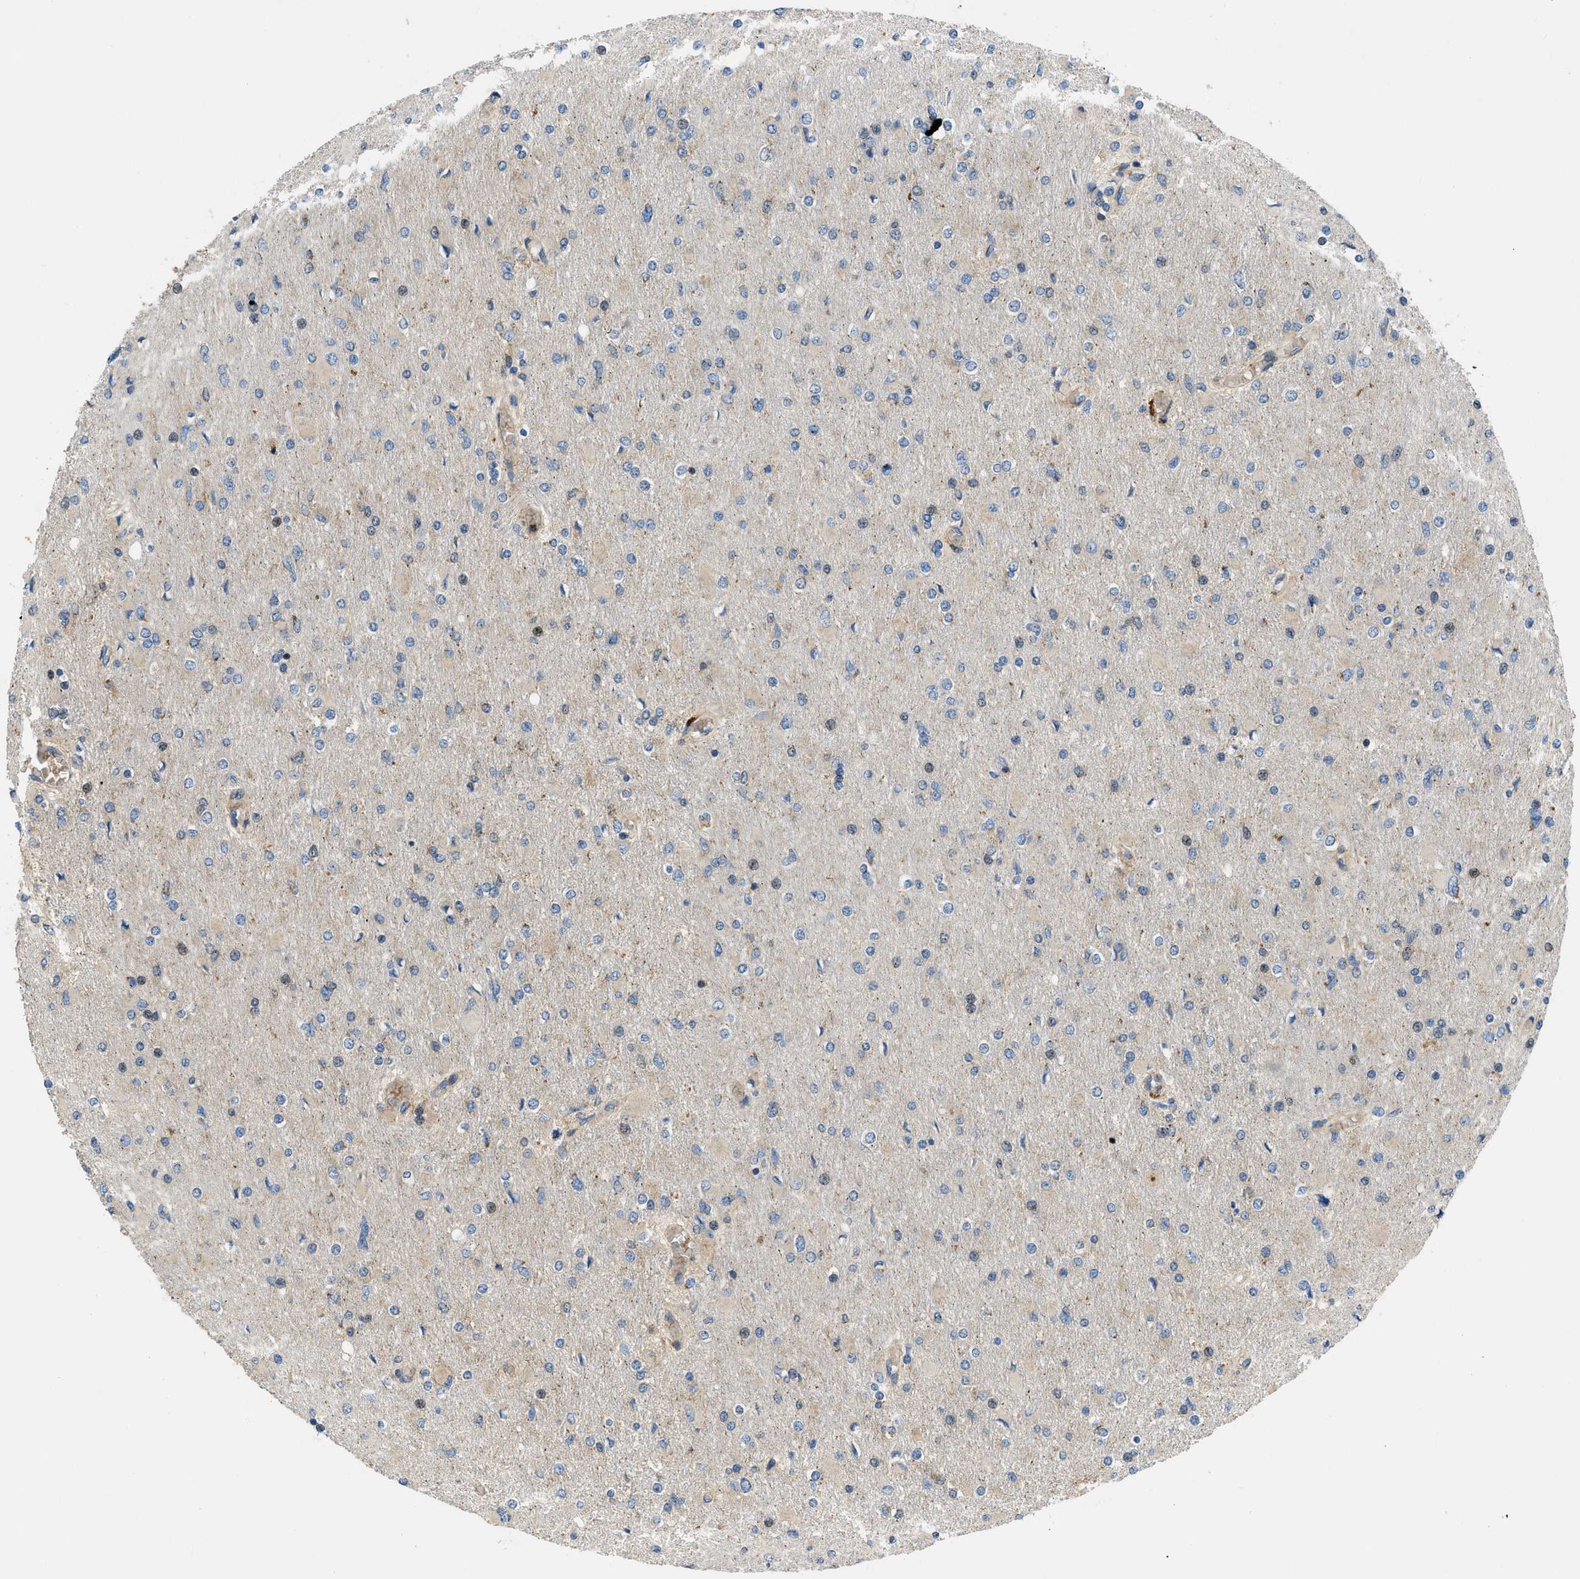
{"staining": {"intensity": "negative", "quantity": "none", "location": "none"}, "tissue": "glioma", "cell_type": "Tumor cells", "image_type": "cancer", "snomed": [{"axis": "morphology", "description": "Glioma, malignant, High grade"}, {"axis": "topography", "description": "Cerebral cortex"}], "caption": "Immunohistochemistry (IHC) of human glioma exhibits no expression in tumor cells.", "gene": "DHODH", "patient": {"sex": "female", "age": 36}}